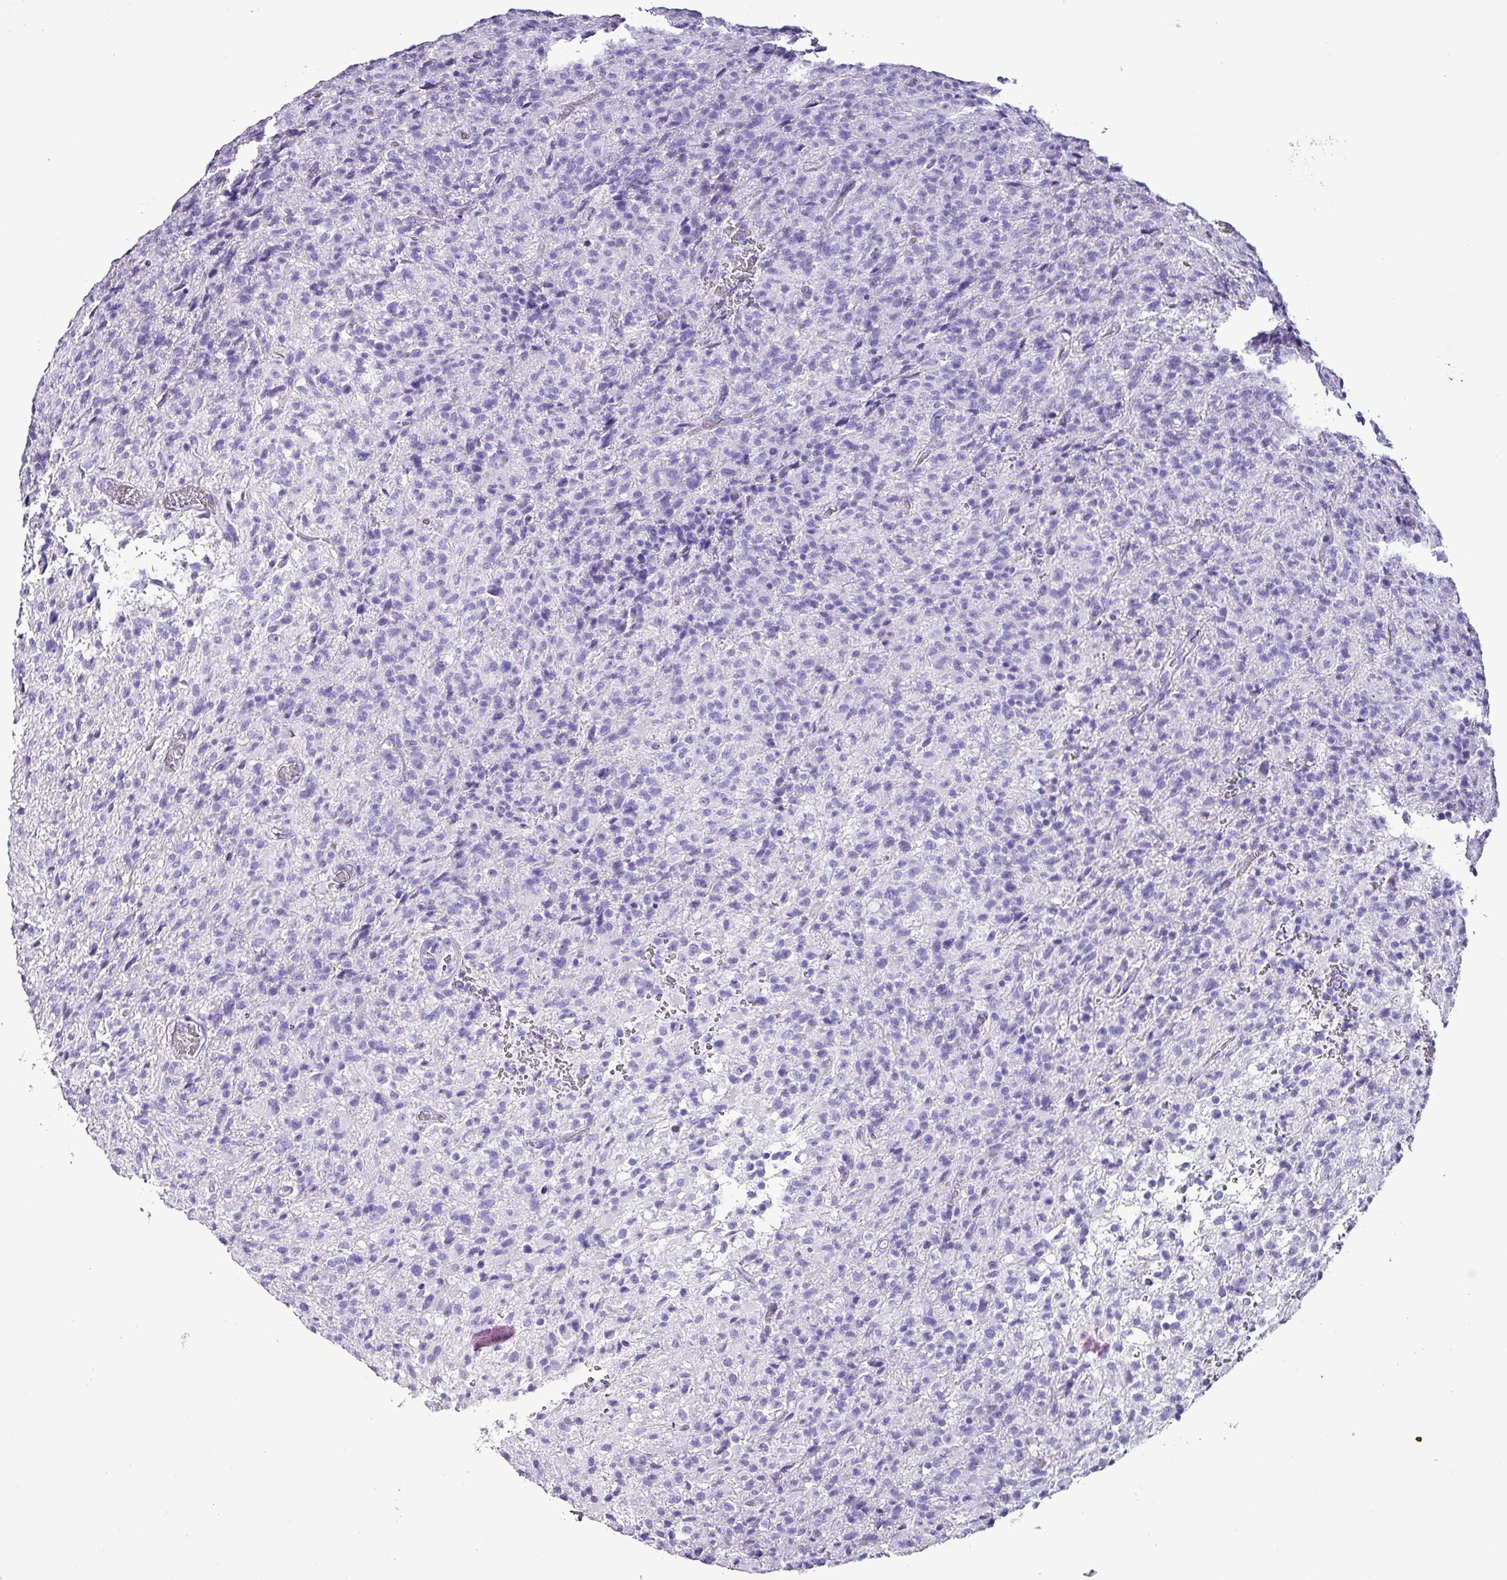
{"staining": {"intensity": "negative", "quantity": "none", "location": "none"}, "tissue": "glioma", "cell_type": "Tumor cells", "image_type": "cancer", "snomed": [{"axis": "morphology", "description": "Glioma, malignant, High grade"}, {"axis": "topography", "description": "Brain"}], "caption": "Immunohistochemistry photomicrograph of neoplastic tissue: malignant high-grade glioma stained with DAB (3,3'-diaminobenzidine) shows no significant protein staining in tumor cells. (DAB immunohistochemistry (IHC) visualized using brightfield microscopy, high magnification).", "gene": "KRT6C", "patient": {"sex": "female", "age": 57}}